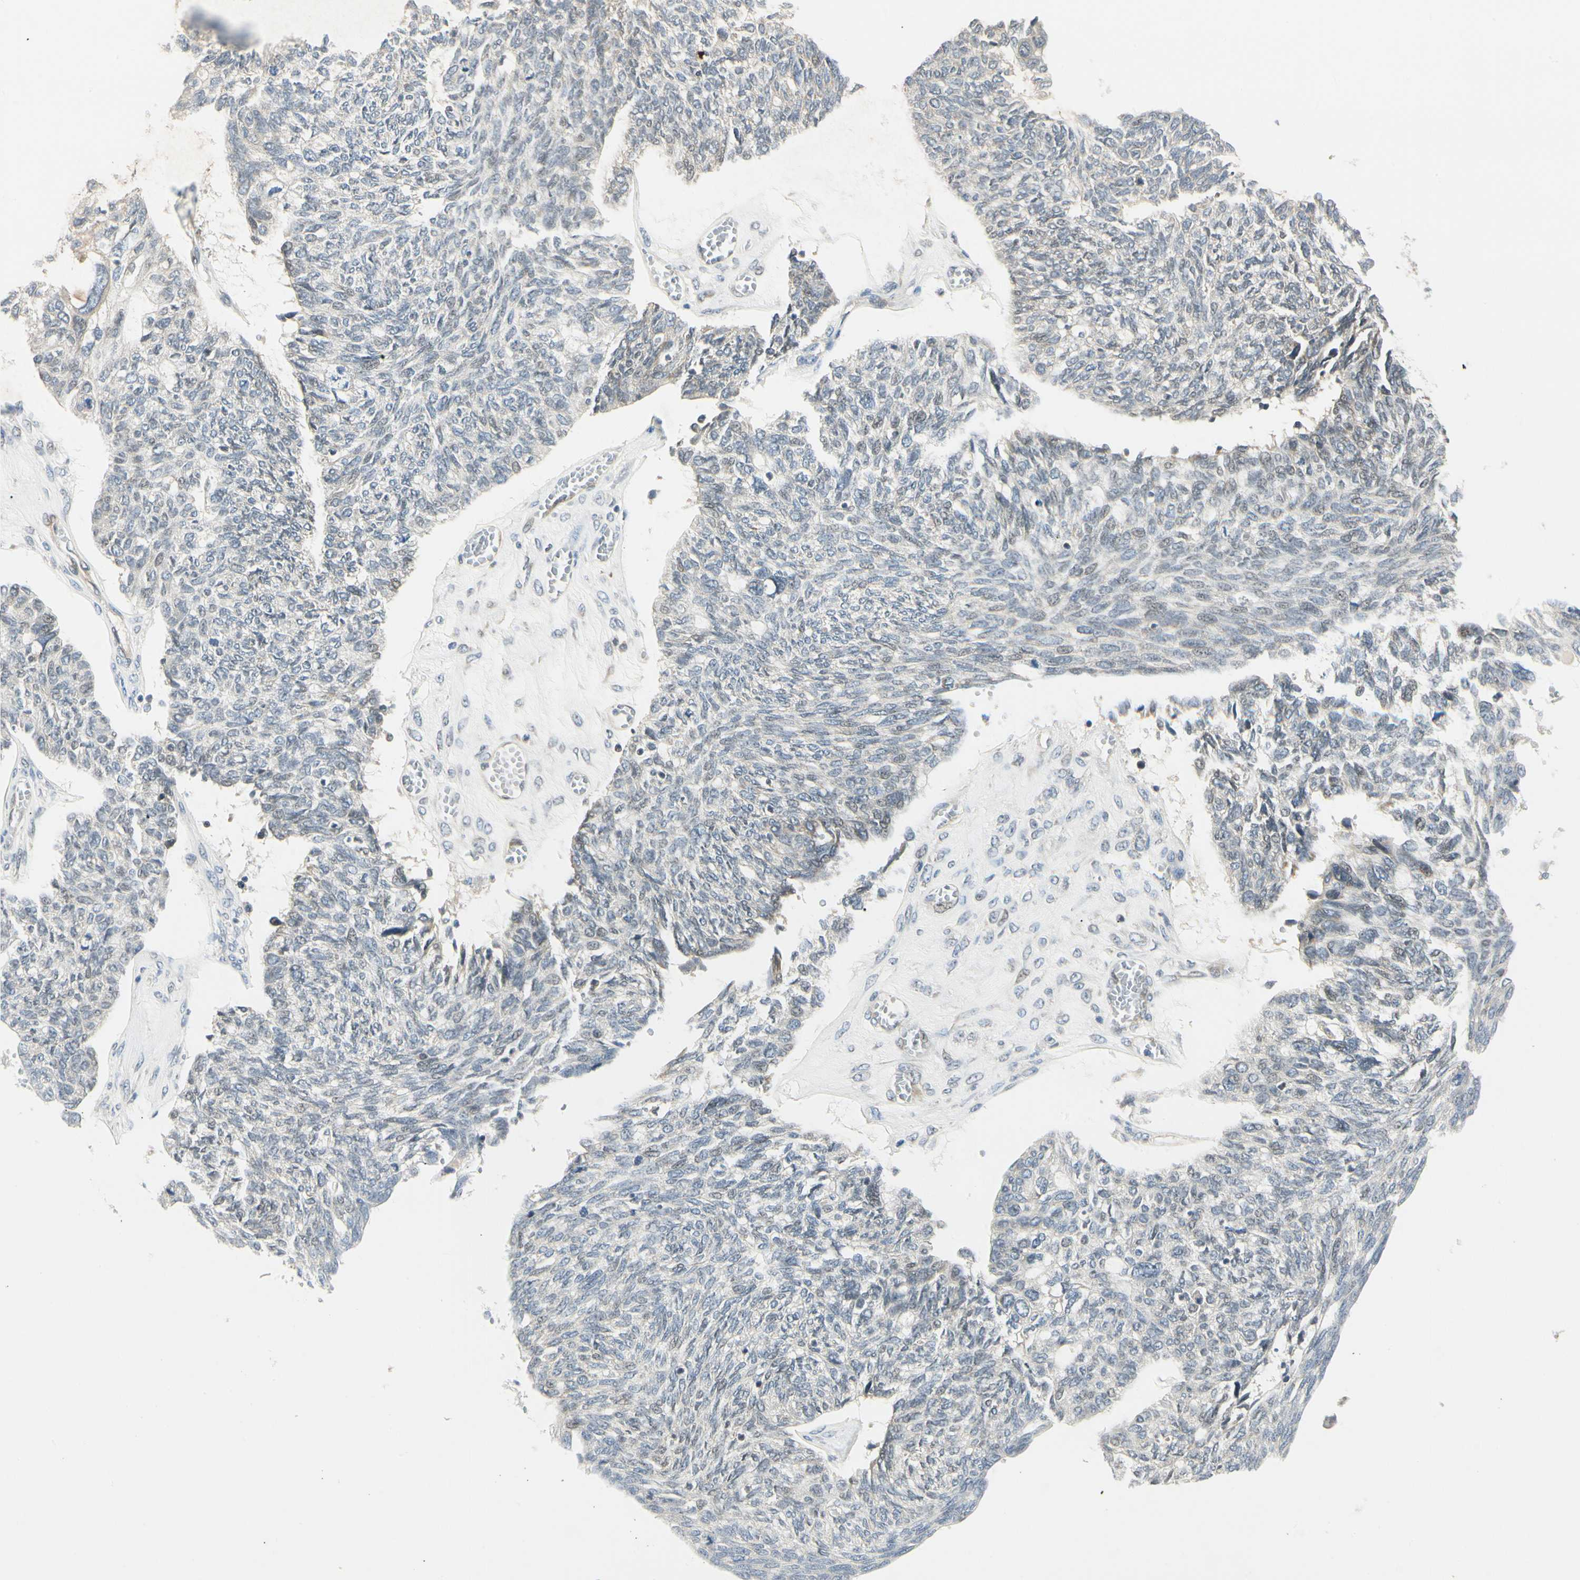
{"staining": {"intensity": "weak", "quantity": "<25%", "location": "cytoplasmic/membranous"}, "tissue": "ovarian cancer", "cell_type": "Tumor cells", "image_type": "cancer", "snomed": [{"axis": "morphology", "description": "Cystadenocarcinoma, serous, NOS"}, {"axis": "topography", "description": "Ovary"}], "caption": "This is an IHC image of ovarian serous cystadenocarcinoma. There is no positivity in tumor cells.", "gene": "P4HA3", "patient": {"sex": "female", "age": 79}}